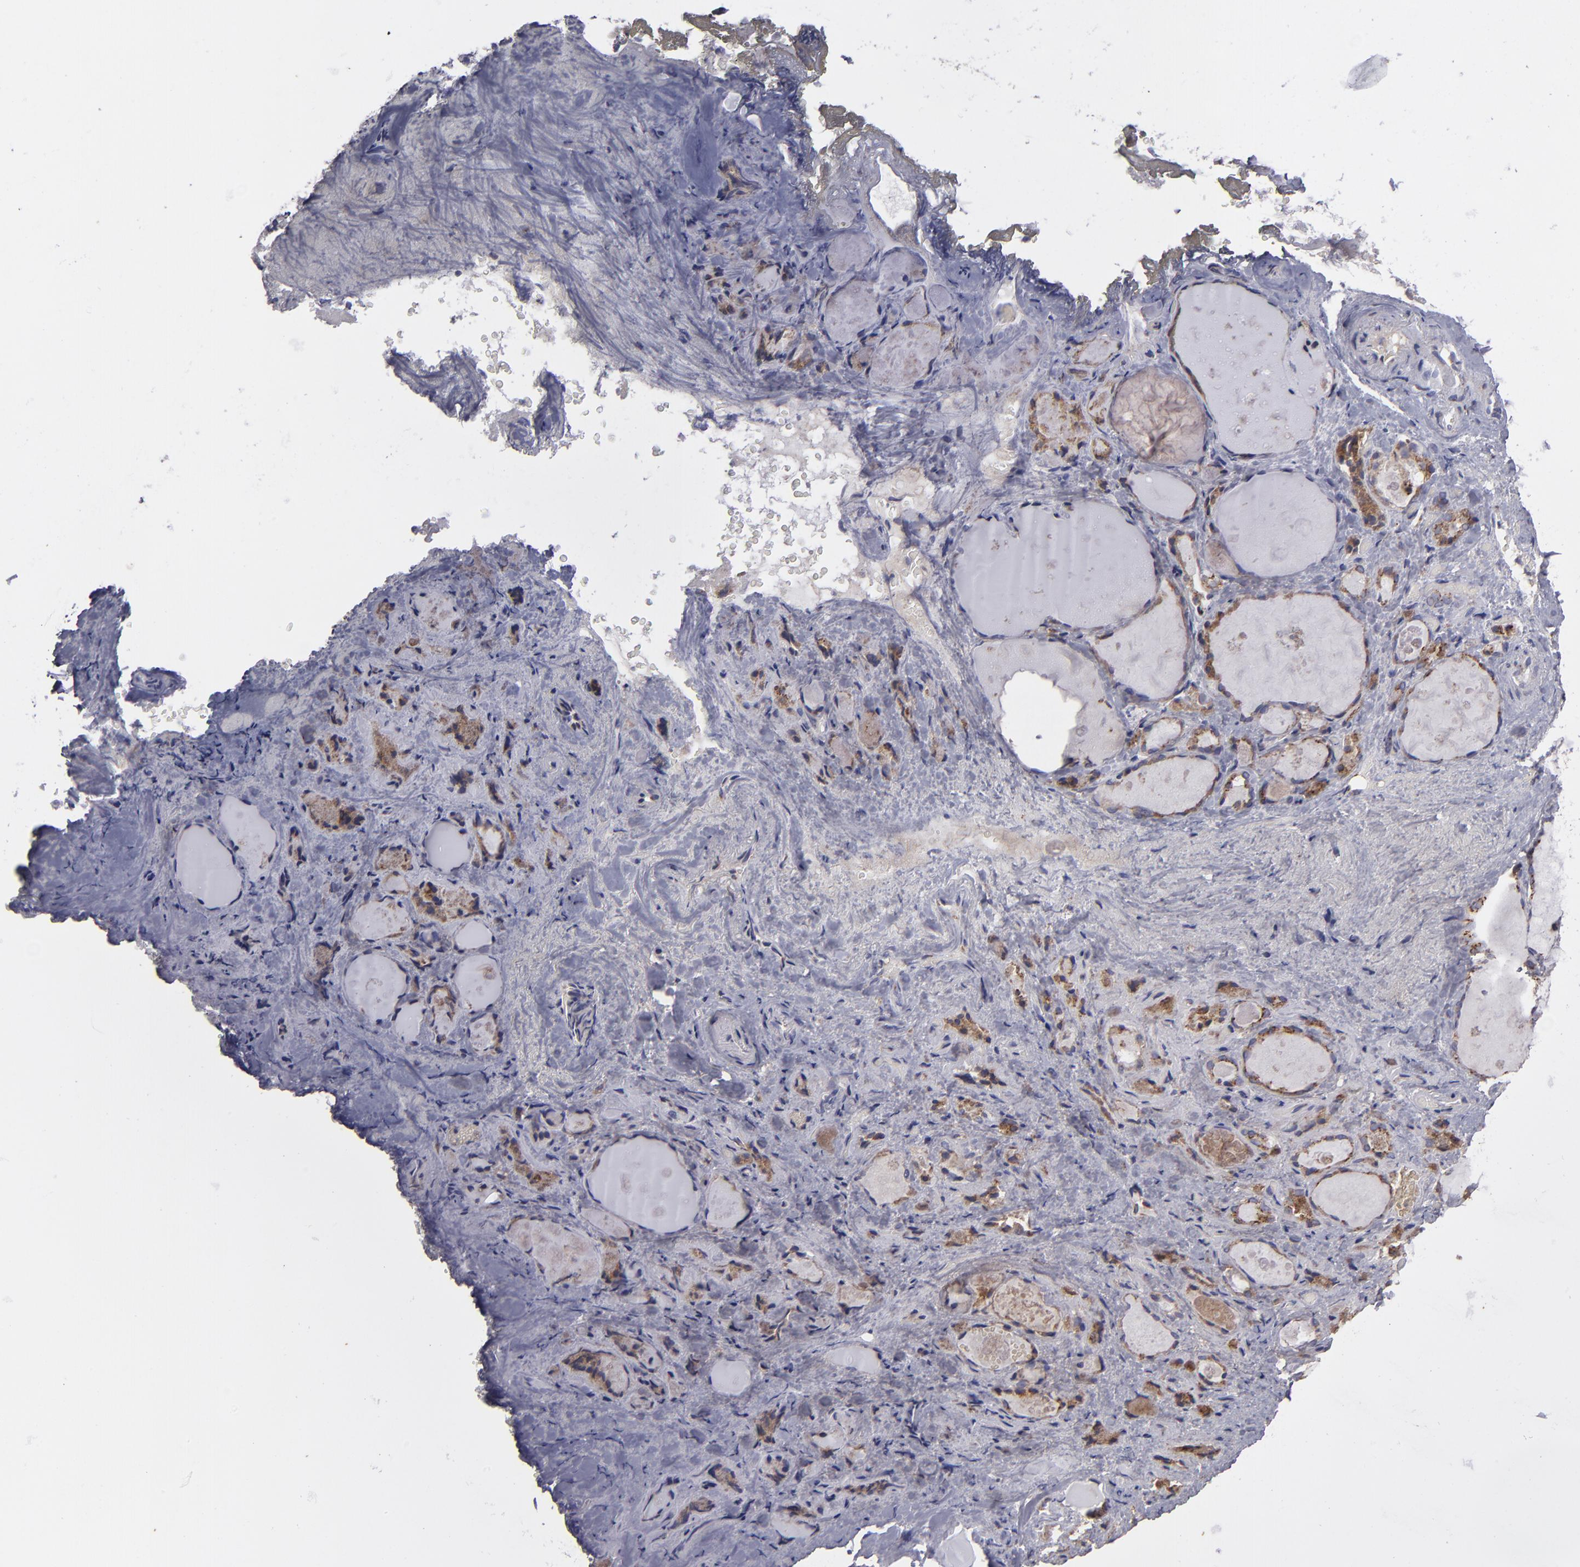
{"staining": {"intensity": "moderate", "quantity": ">75%", "location": "cytoplasmic/membranous"}, "tissue": "thyroid gland", "cell_type": "Glandular cells", "image_type": "normal", "snomed": [{"axis": "morphology", "description": "Normal tissue, NOS"}, {"axis": "topography", "description": "Thyroid gland"}], "caption": "Immunohistochemistry image of unremarkable thyroid gland: thyroid gland stained using IHC shows medium levels of moderate protein expression localized specifically in the cytoplasmic/membranous of glandular cells, appearing as a cytoplasmic/membranous brown color.", "gene": "IL12A", "patient": {"sex": "female", "age": 75}}